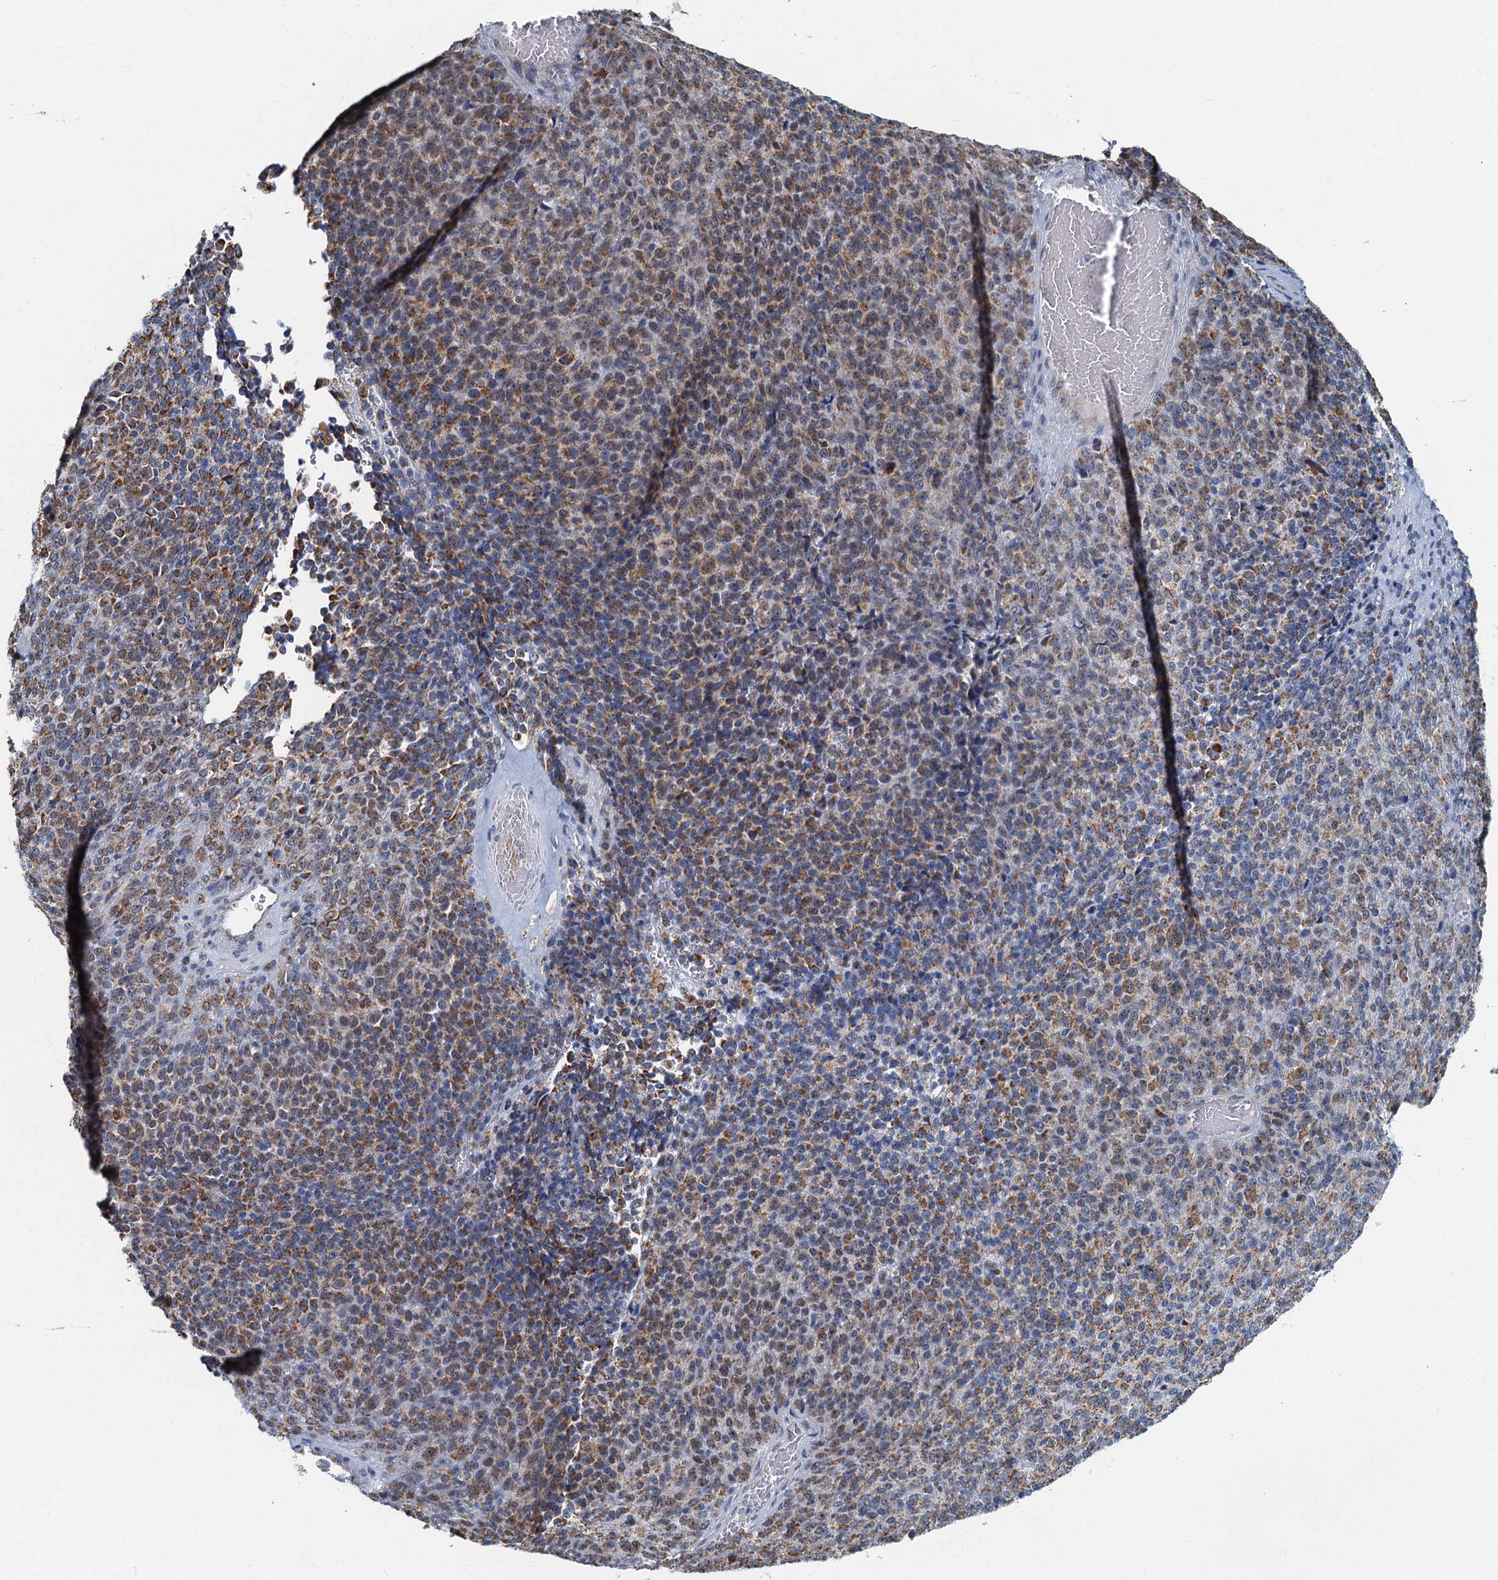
{"staining": {"intensity": "moderate", "quantity": ">75%", "location": "cytoplasmic/membranous"}, "tissue": "melanoma", "cell_type": "Tumor cells", "image_type": "cancer", "snomed": [{"axis": "morphology", "description": "Malignant melanoma, Metastatic site"}, {"axis": "topography", "description": "Brain"}], "caption": "An IHC image of tumor tissue is shown. Protein staining in brown shows moderate cytoplasmic/membranous positivity in melanoma within tumor cells.", "gene": "RAD9B", "patient": {"sex": "female", "age": 56}}